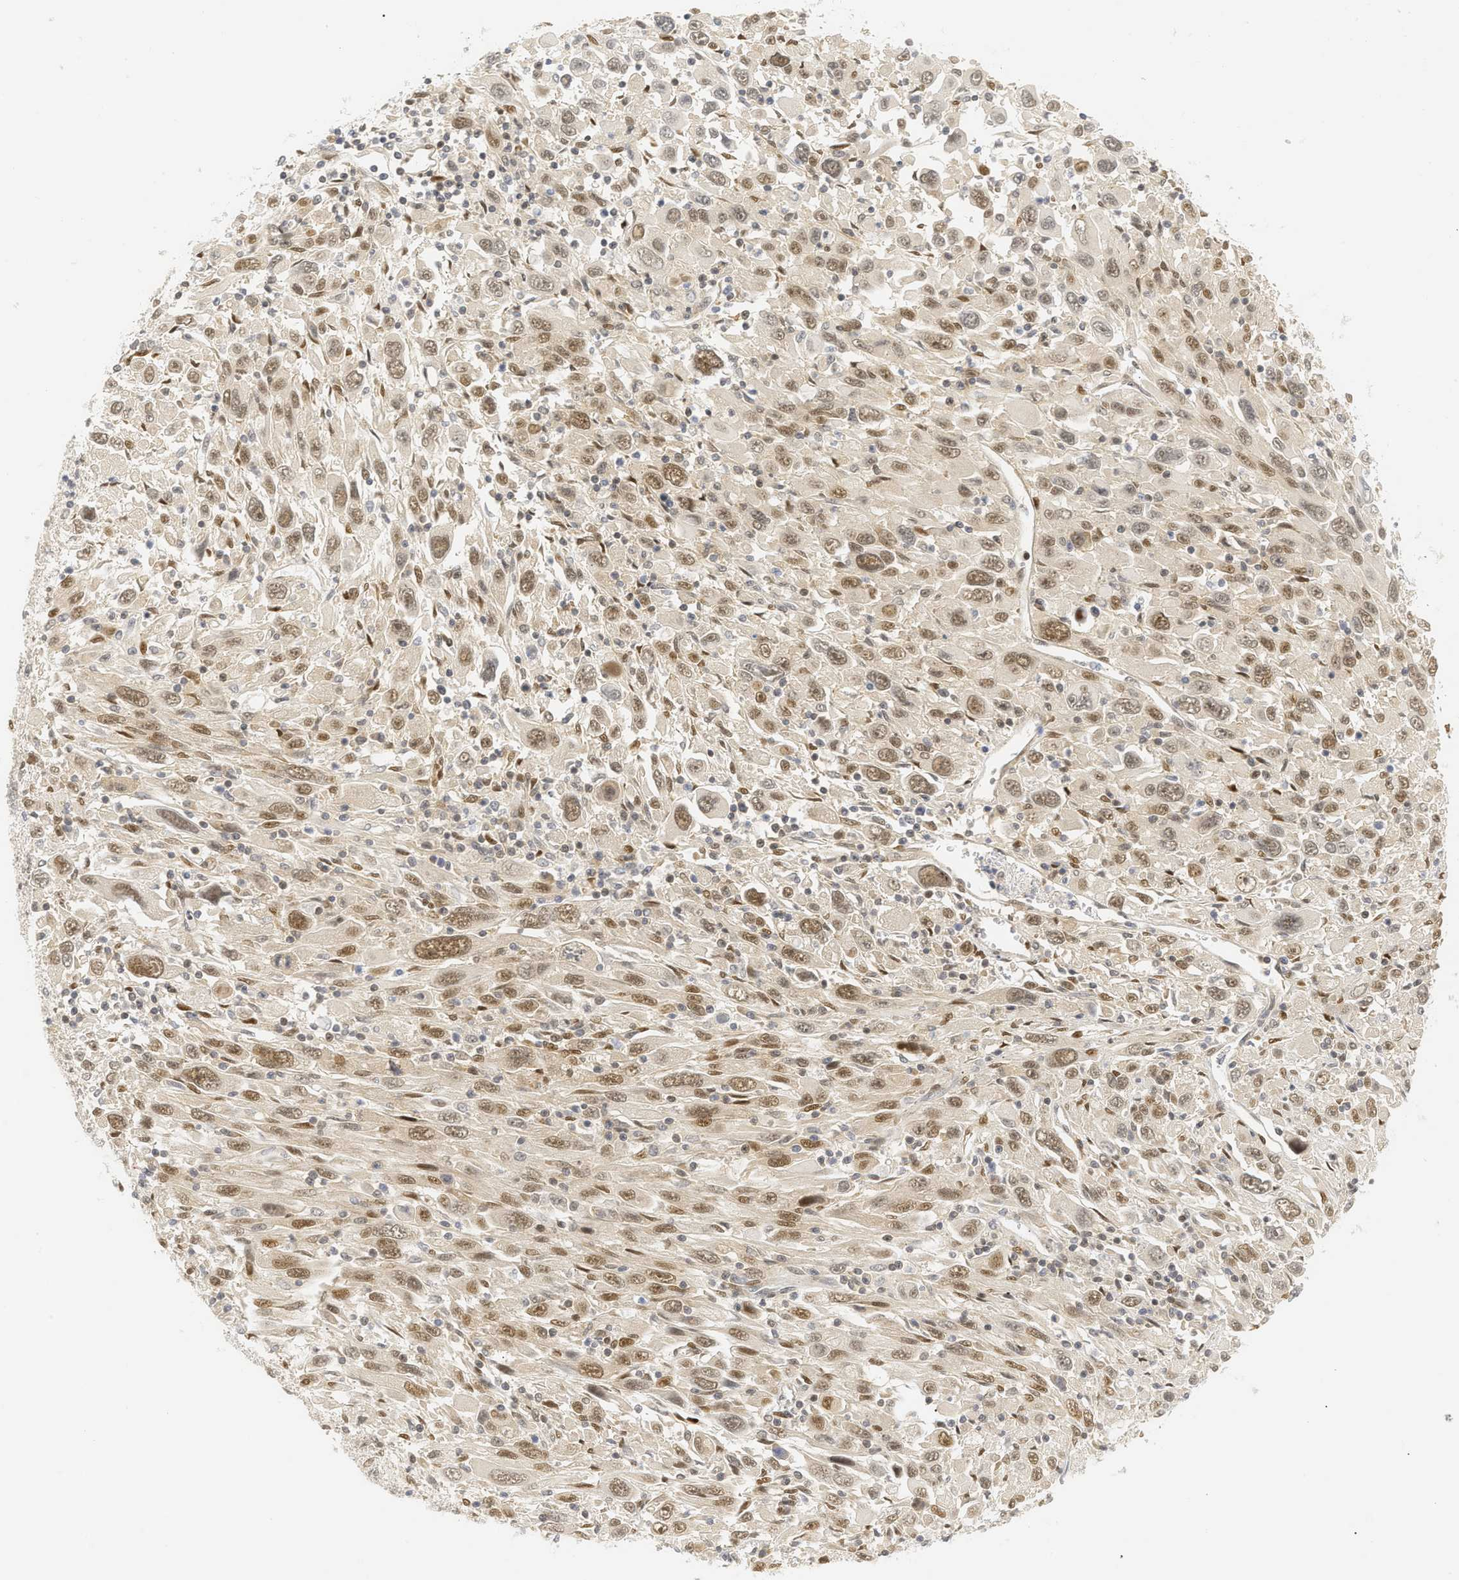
{"staining": {"intensity": "moderate", "quantity": ">75%", "location": "nuclear"}, "tissue": "melanoma", "cell_type": "Tumor cells", "image_type": "cancer", "snomed": [{"axis": "morphology", "description": "Malignant melanoma, Metastatic site"}, {"axis": "topography", "description": "Skin"}], "caption": "A high-resolution micrograph shows IHC staining of melanoma, which demonstrates moderate nuclear staining in about >75% of tumor cells. Using DAB (3,3'-diaminobenzidine) (brown) and hematoxylin (blue) stains, captured at high magnification using brightfield microscopy.", "gene": "SSBP2", "patient": {"sex": "female", "age": 56}}